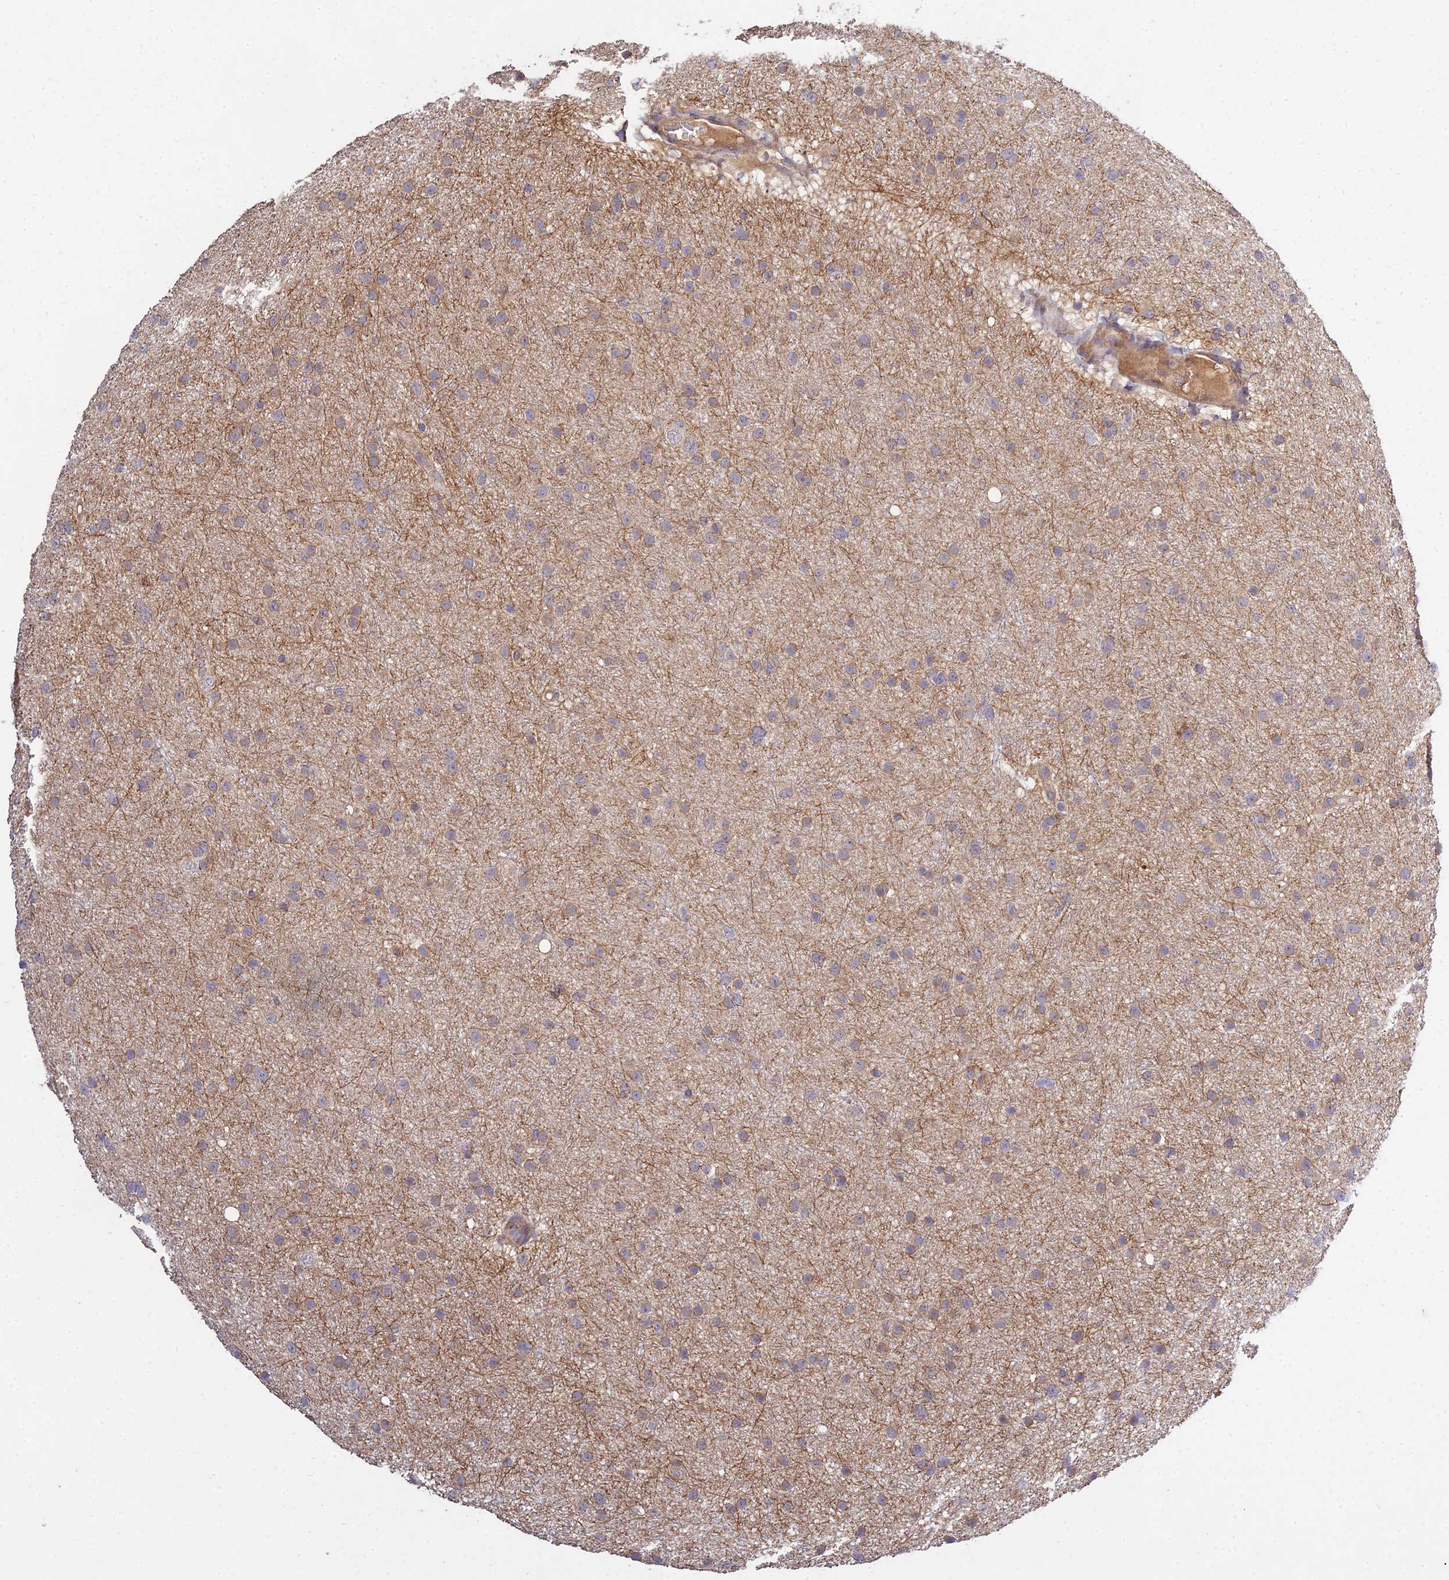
{"staining": {"intensity": "moderate", "quantity": "<25%", "location": "cytoplasmic/membranous"}, "tissue": "glioma", "cell_type": "Tumor cells", "image_type": "cancer", "snomed": [{"axis": "morphology", "description": "Glioma, malignant, Low grade"}, {"axis": "topography", "description": "Cerebral cortex"}], "caption": "High-magnification brightfield microscopy of glioma stained with DAB (3,3'-diaminobenzidine) (brown) and counterstained with hematoxylin (blue). tumor cells exhibit moderate cytoplasmic/membranous expression is present in about<25% of cells.", "gene": "GRTP1", "patient": {"sex": "female", "age": 39}}